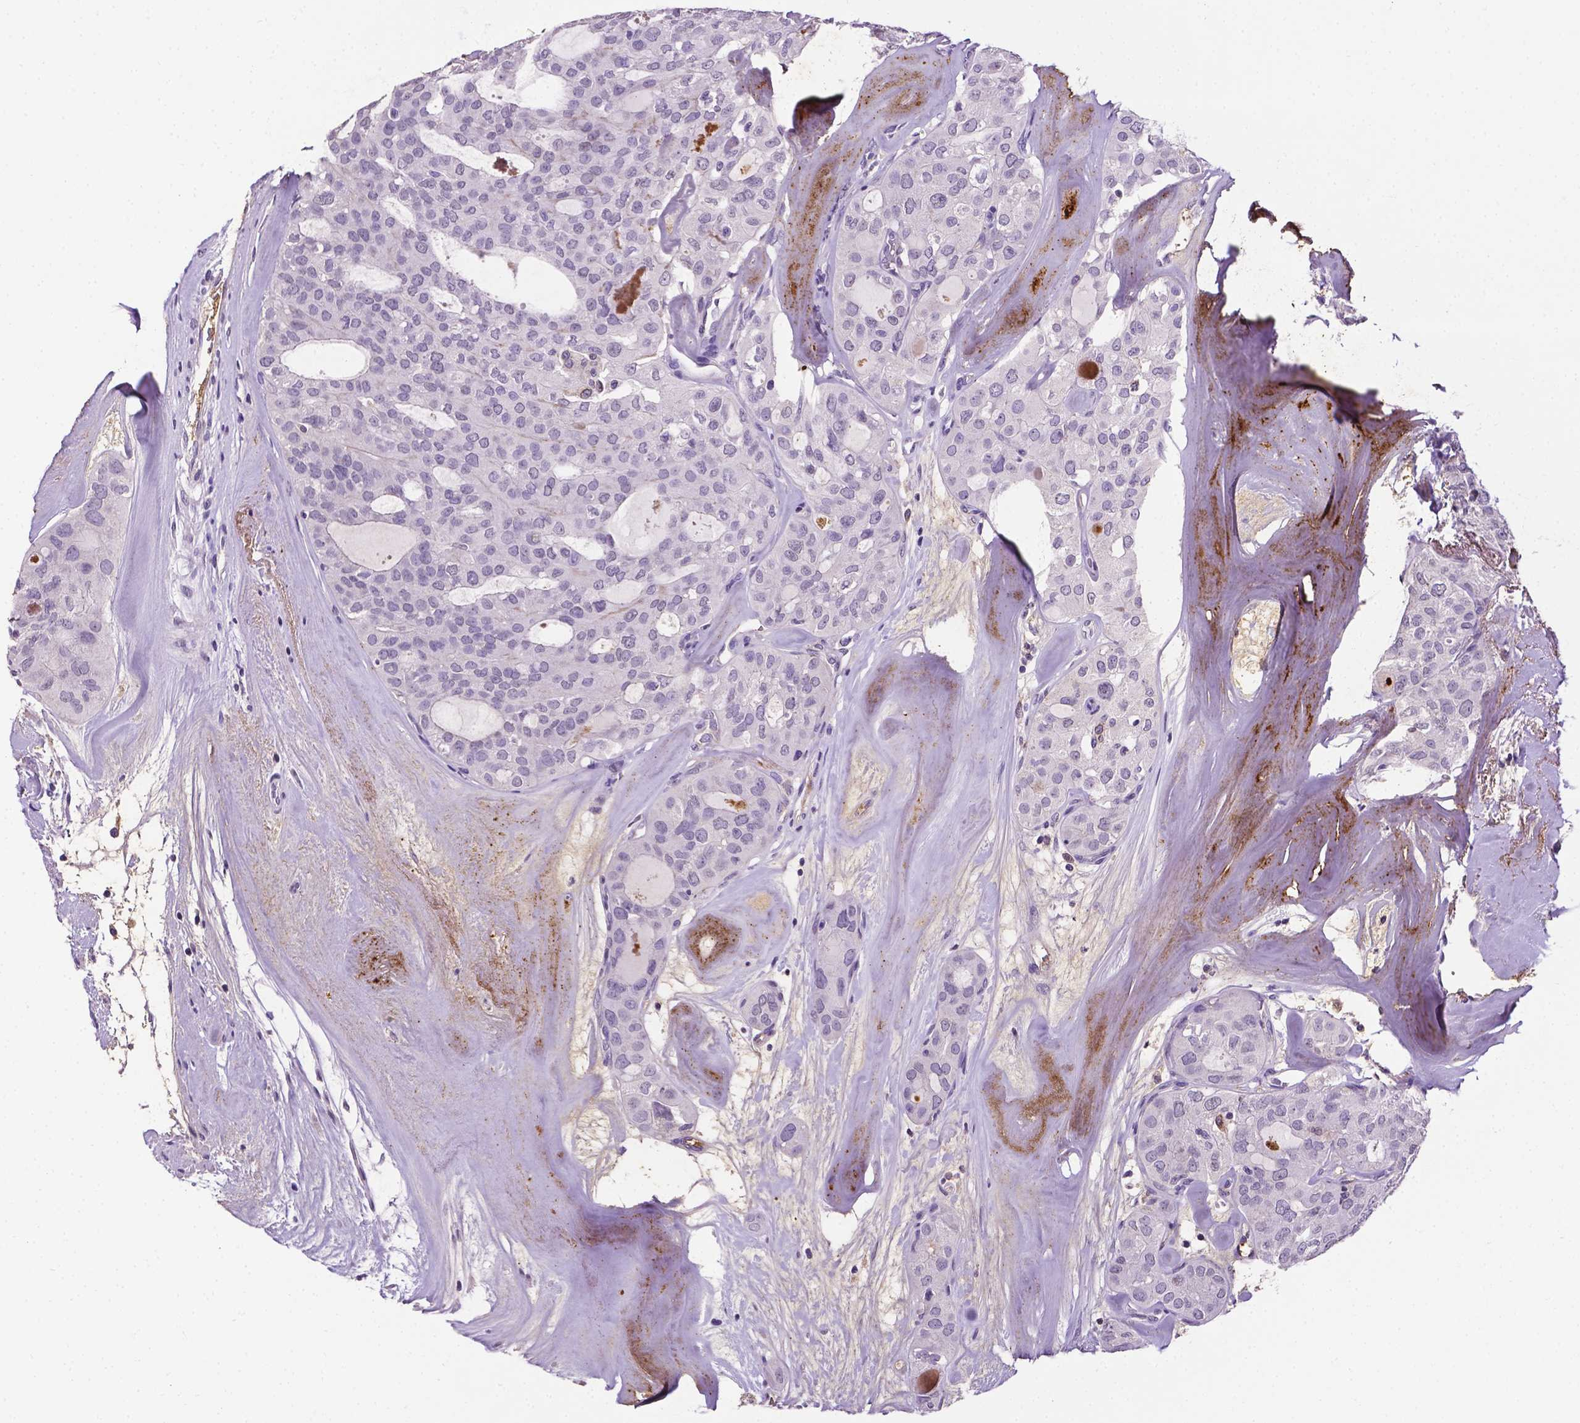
{"staining": {"intensity": "negative", "quantity": "none", "location": "none"}, "tissue": "thyroid cancer", "cell_type": "Tumor cells", "image_type": "cancer", "snomed": [{"axis": "morphology", "description": "Follicular adenoma carcinoma, NOS"}, {"axis": "topography", "description": "Thyroid gland"}], "caption": "Image shows no significant protein expression in tumor cells of follicular adenoma carcinoma (thyroid). Brightfield microscopy of IHC stained with DAB (brown) and hematoxylin (blue), captured at high magnification.", "gene": "APOE", "patient": {"sex": "male", "age": 75}}